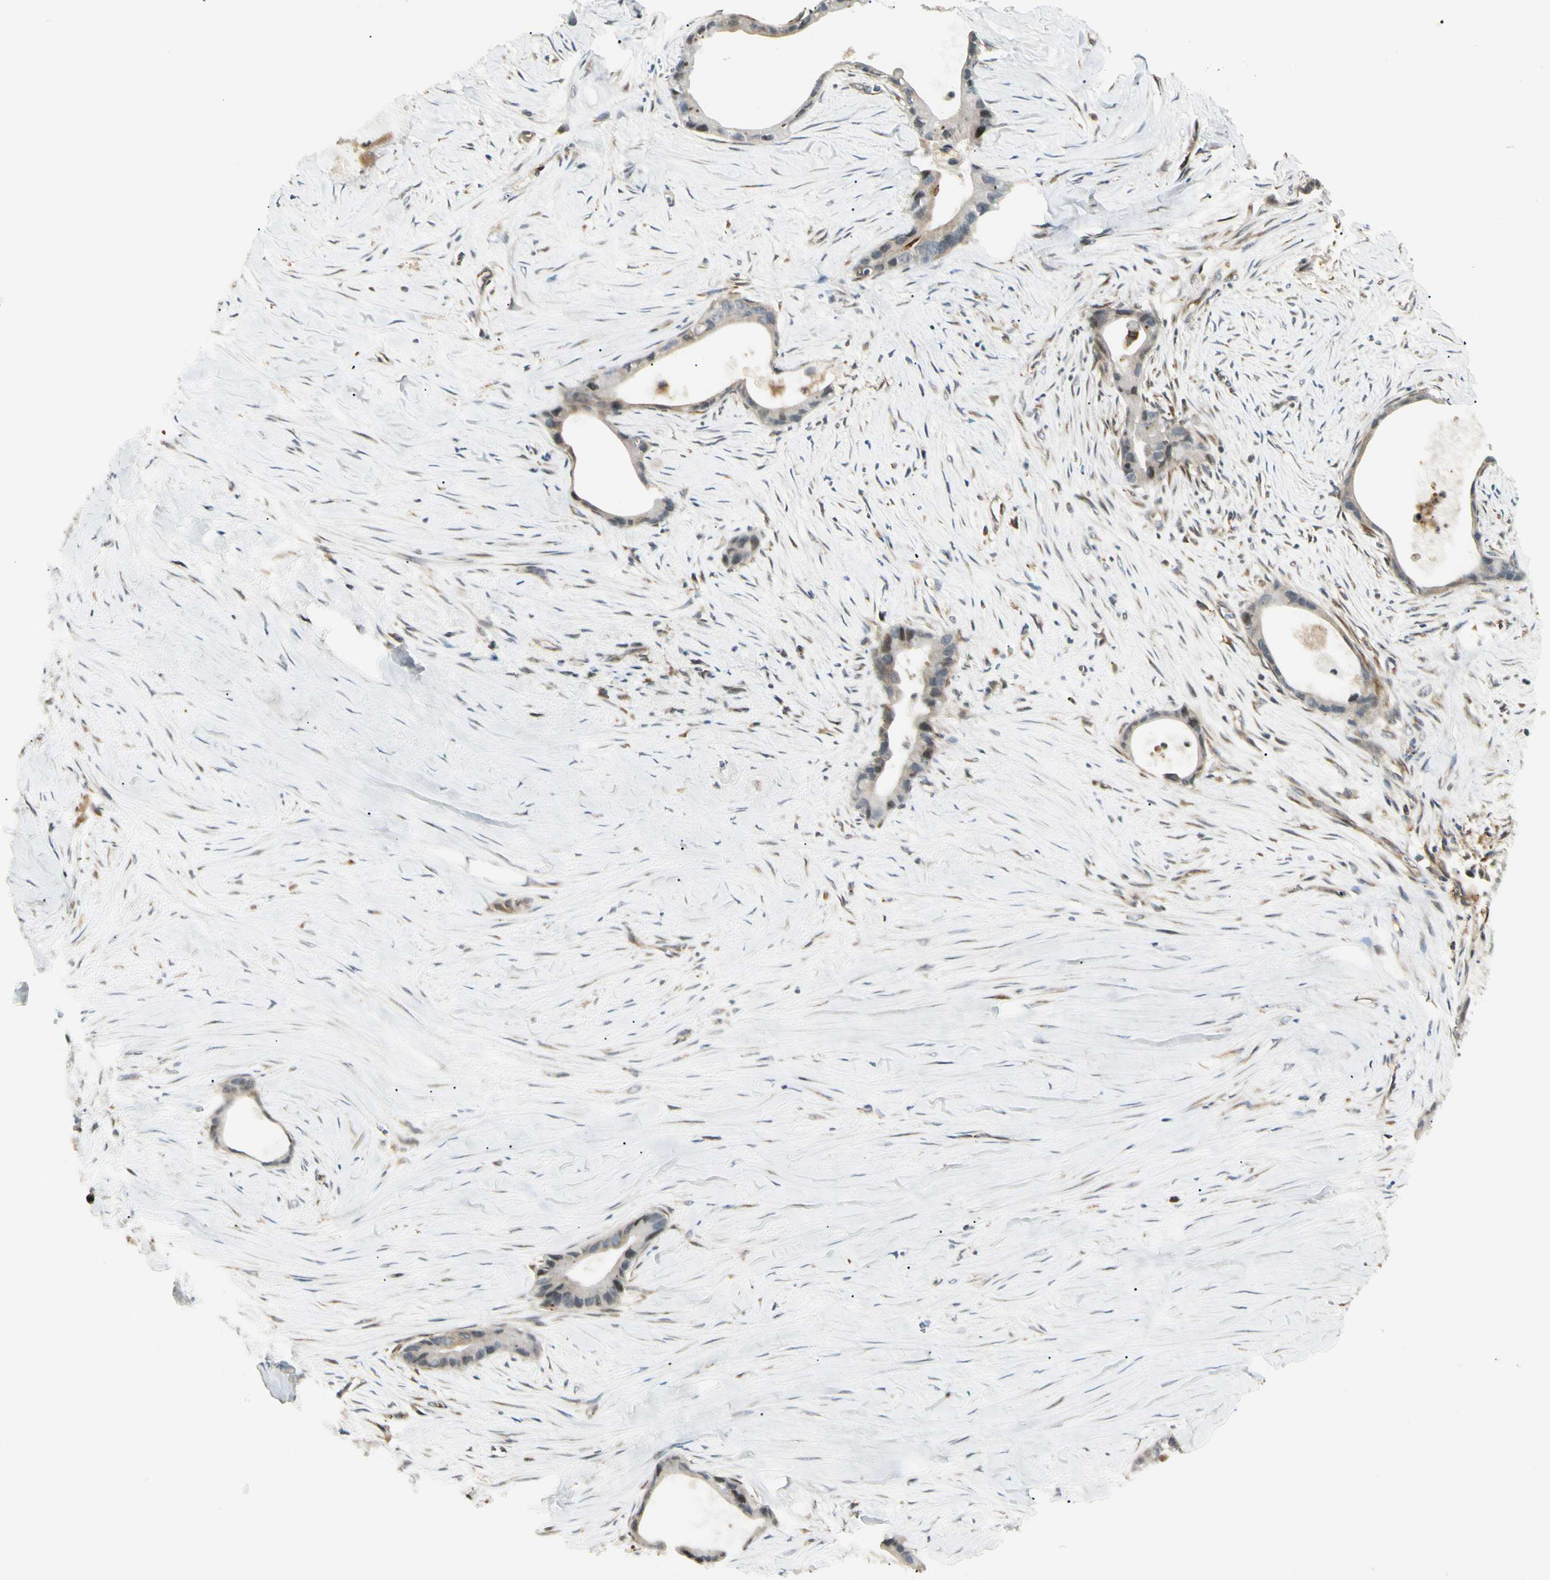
{"staining": {"intensity": "strong", "quantity": "<25%", "location": "nuclear"}, "tissue": "liver cancer", "cell_type": "Tumor cells", "image_type": "cancer", "snomed": [{"axis": "morphology", "description": "Cholangiocarcinoma"}, {"axis": "topography", "description": "Liver"}], "caption": "Tumor cells demonstrate medium levels of strong nuclear expression in about <25% of cells in liver cancer. Ihc stains the protein of interest in brown and the nuclei are stained blue.", "gene": "FNDC3B", "patient": {"sex": "female", "age": 55}}